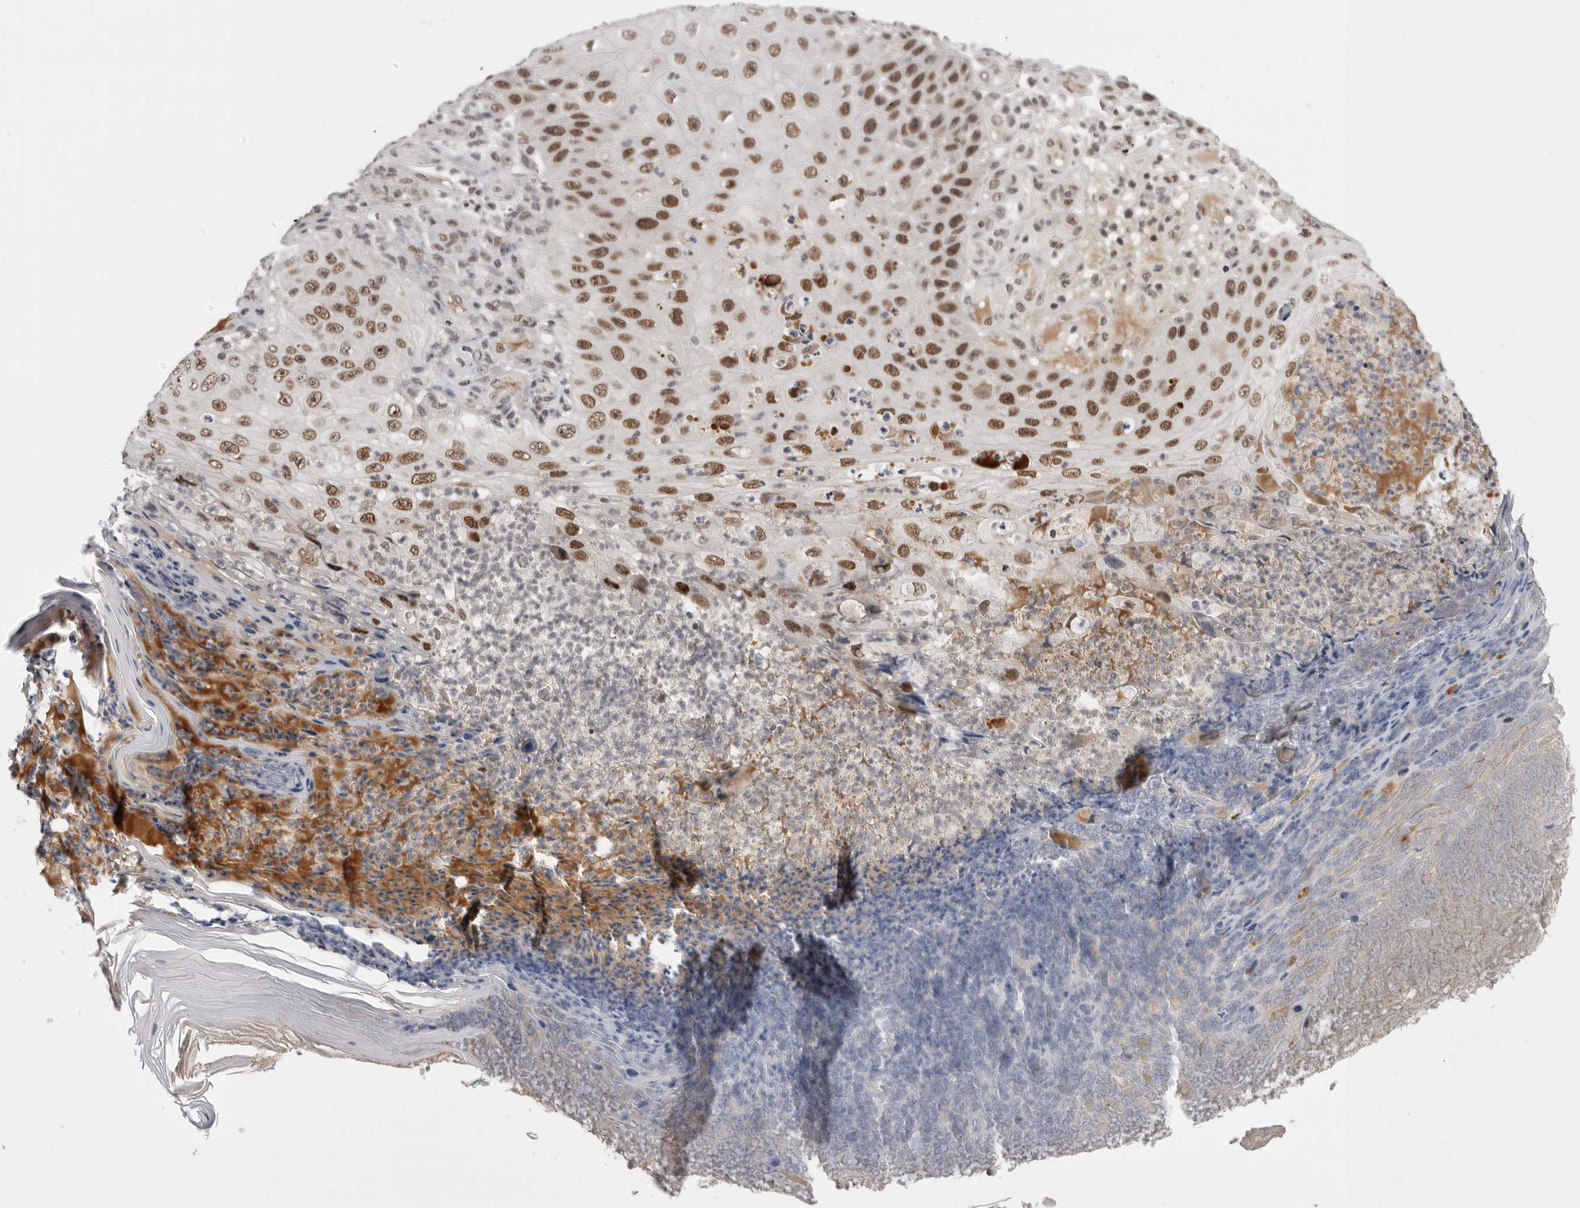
{"staining": {"intensity": "strong", "quantity": ">75%", "location": "nuclear"}, "tissue": "skin cancer", "cell_type": "Tumor cells", "image_type": "cancer", "snomed": [{"axis": "morphology", "description": "Squamous cell carcinoma, NOS"}, {"axis": "topography", "description": "Skin"}], "caption": "A high amount of strong nuclear positivity is identified in about >75% of tumor cells in squamous cell carcinoma (skin) tissue.", "gene": "POU5F1", "patient": {"sex": "female", "age": 88}}